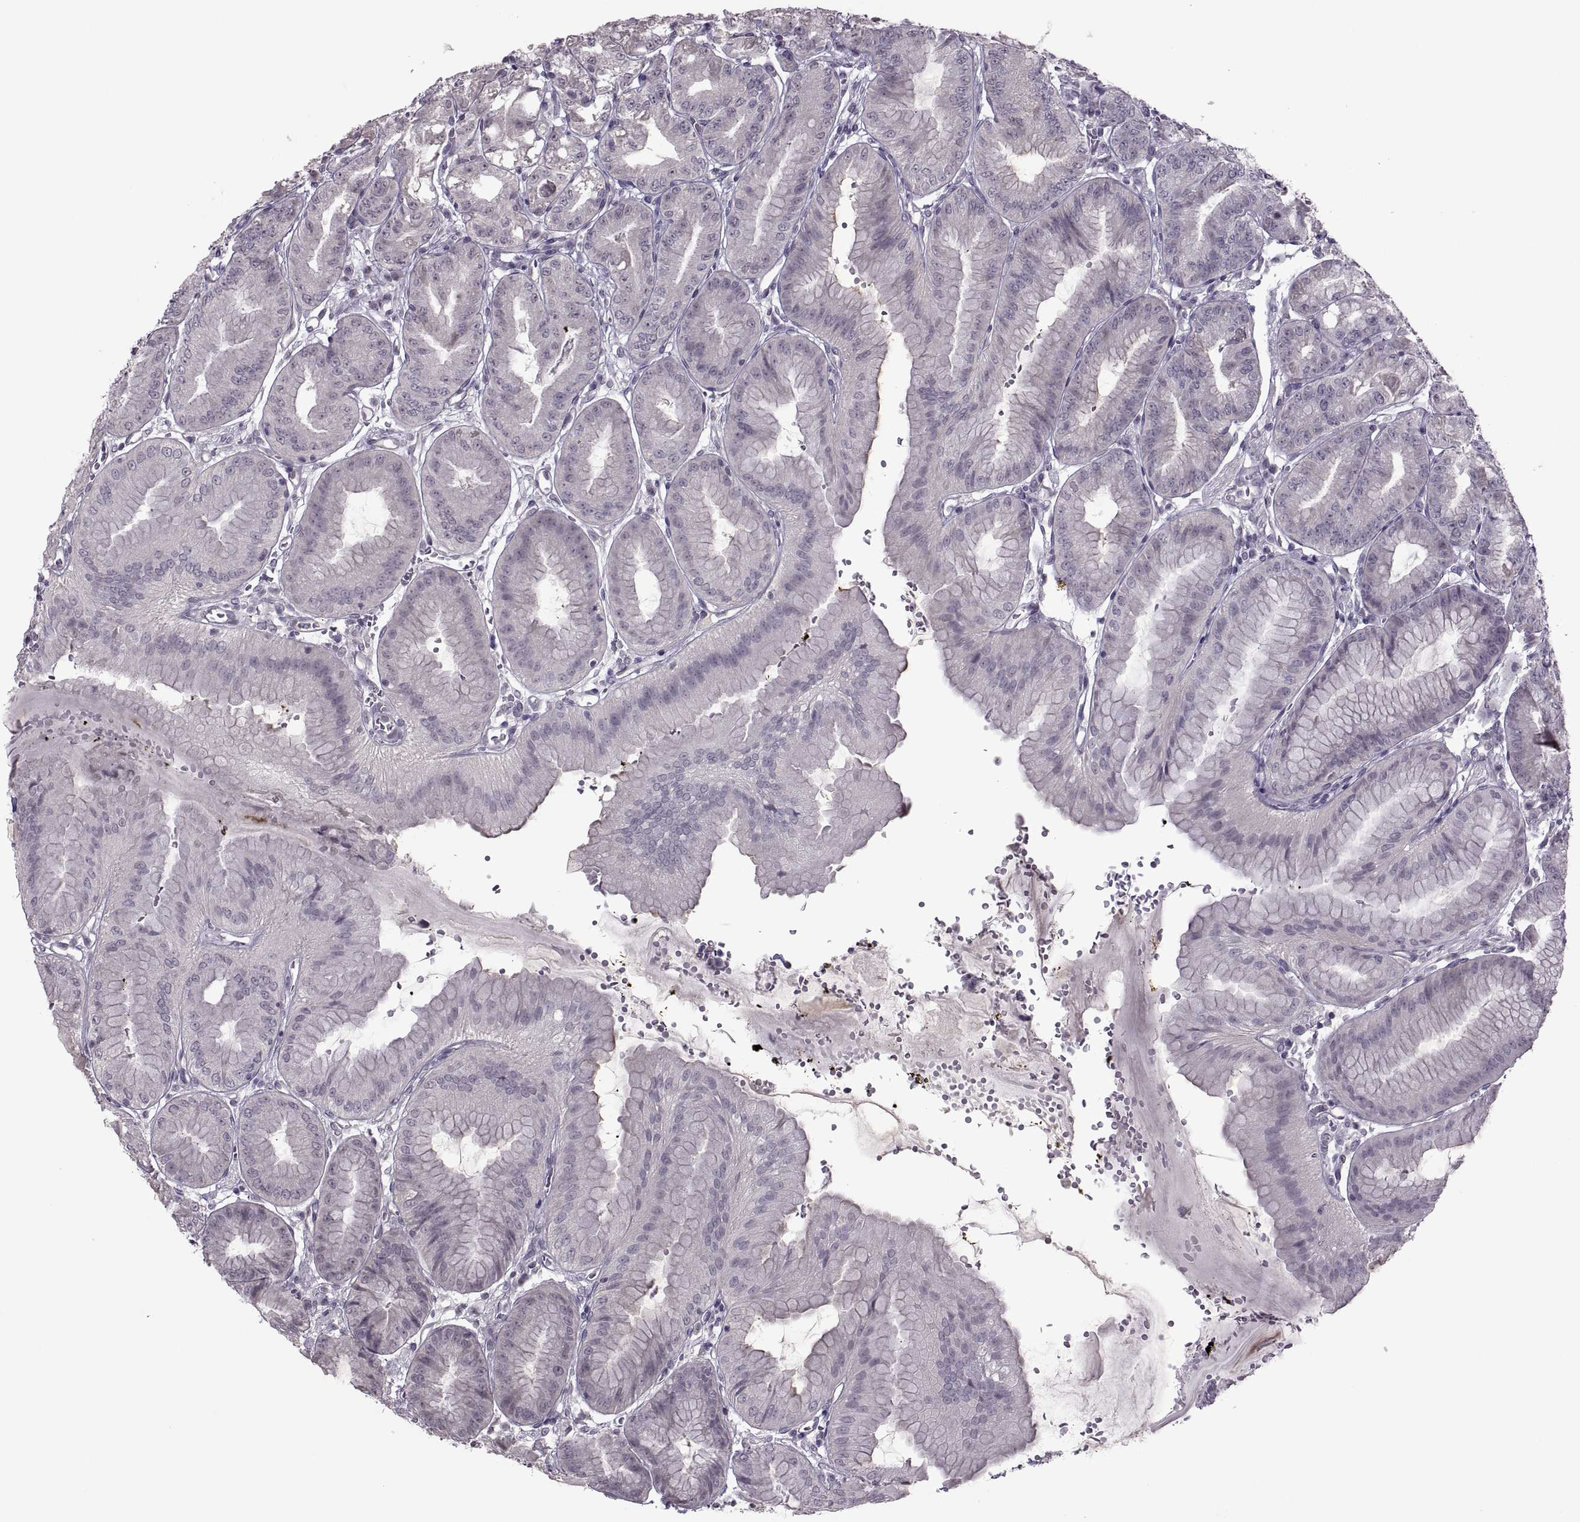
{"staining": {"intensity": "negative", "quantity": "none", "location": "none"}, "tissue": "stomach", "cell_type": "Glandular cells", "image_type": "normal", "snomed": [{"axis": "morphology", "description": "Normal tissue, NOS"}, {"axis": "topography", "description": "Stomach, lower"}], "caption": "There is no significant positivity in glandular cells of stomach. (DAB (3,3'-diaminobenzidine) immunohistochemistry (IHC) visualized using brightfield microscopy, high magnification).", "gene": "MGAT4D", "patient": {"sex": "male", "age": 71}}